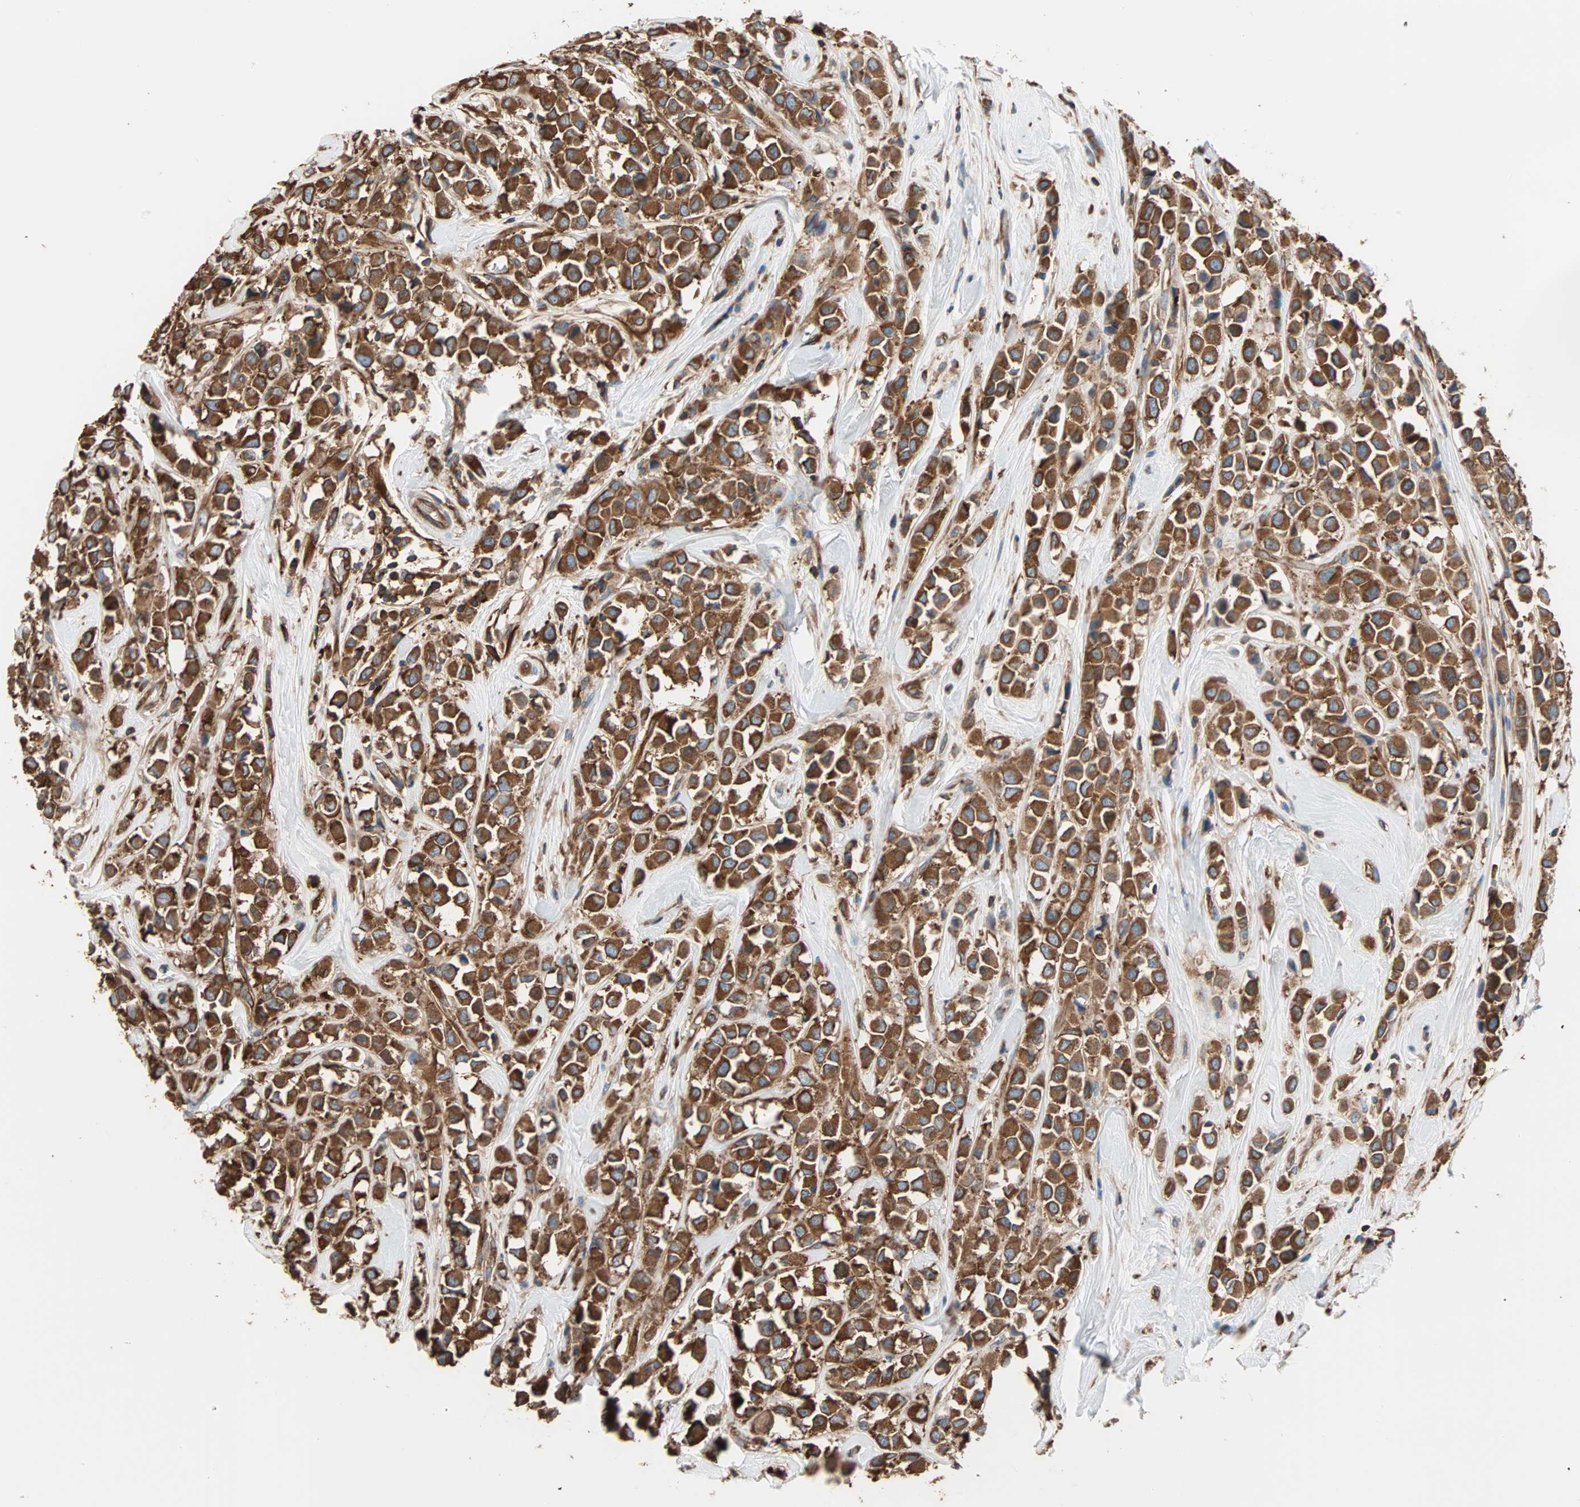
{"staining": {"intensity": "strong", "quantity": ">75%", "location": "cytoplasmic/membranous"}, "tissue": "breast cancer", "cell_type": "Tumor cells", "image_type": "cancer", "snomed": [{"axis": "morphology", "description": "Duct carcinoma"}, {"axis": "topography", "description": "Breast"}], "caption": "Breast intraductal carcinoma stained with a protein marker reveals strong staining in tumor cells.", "gene": "EEF2", "patient": {"sex": "female", "age": 61}}